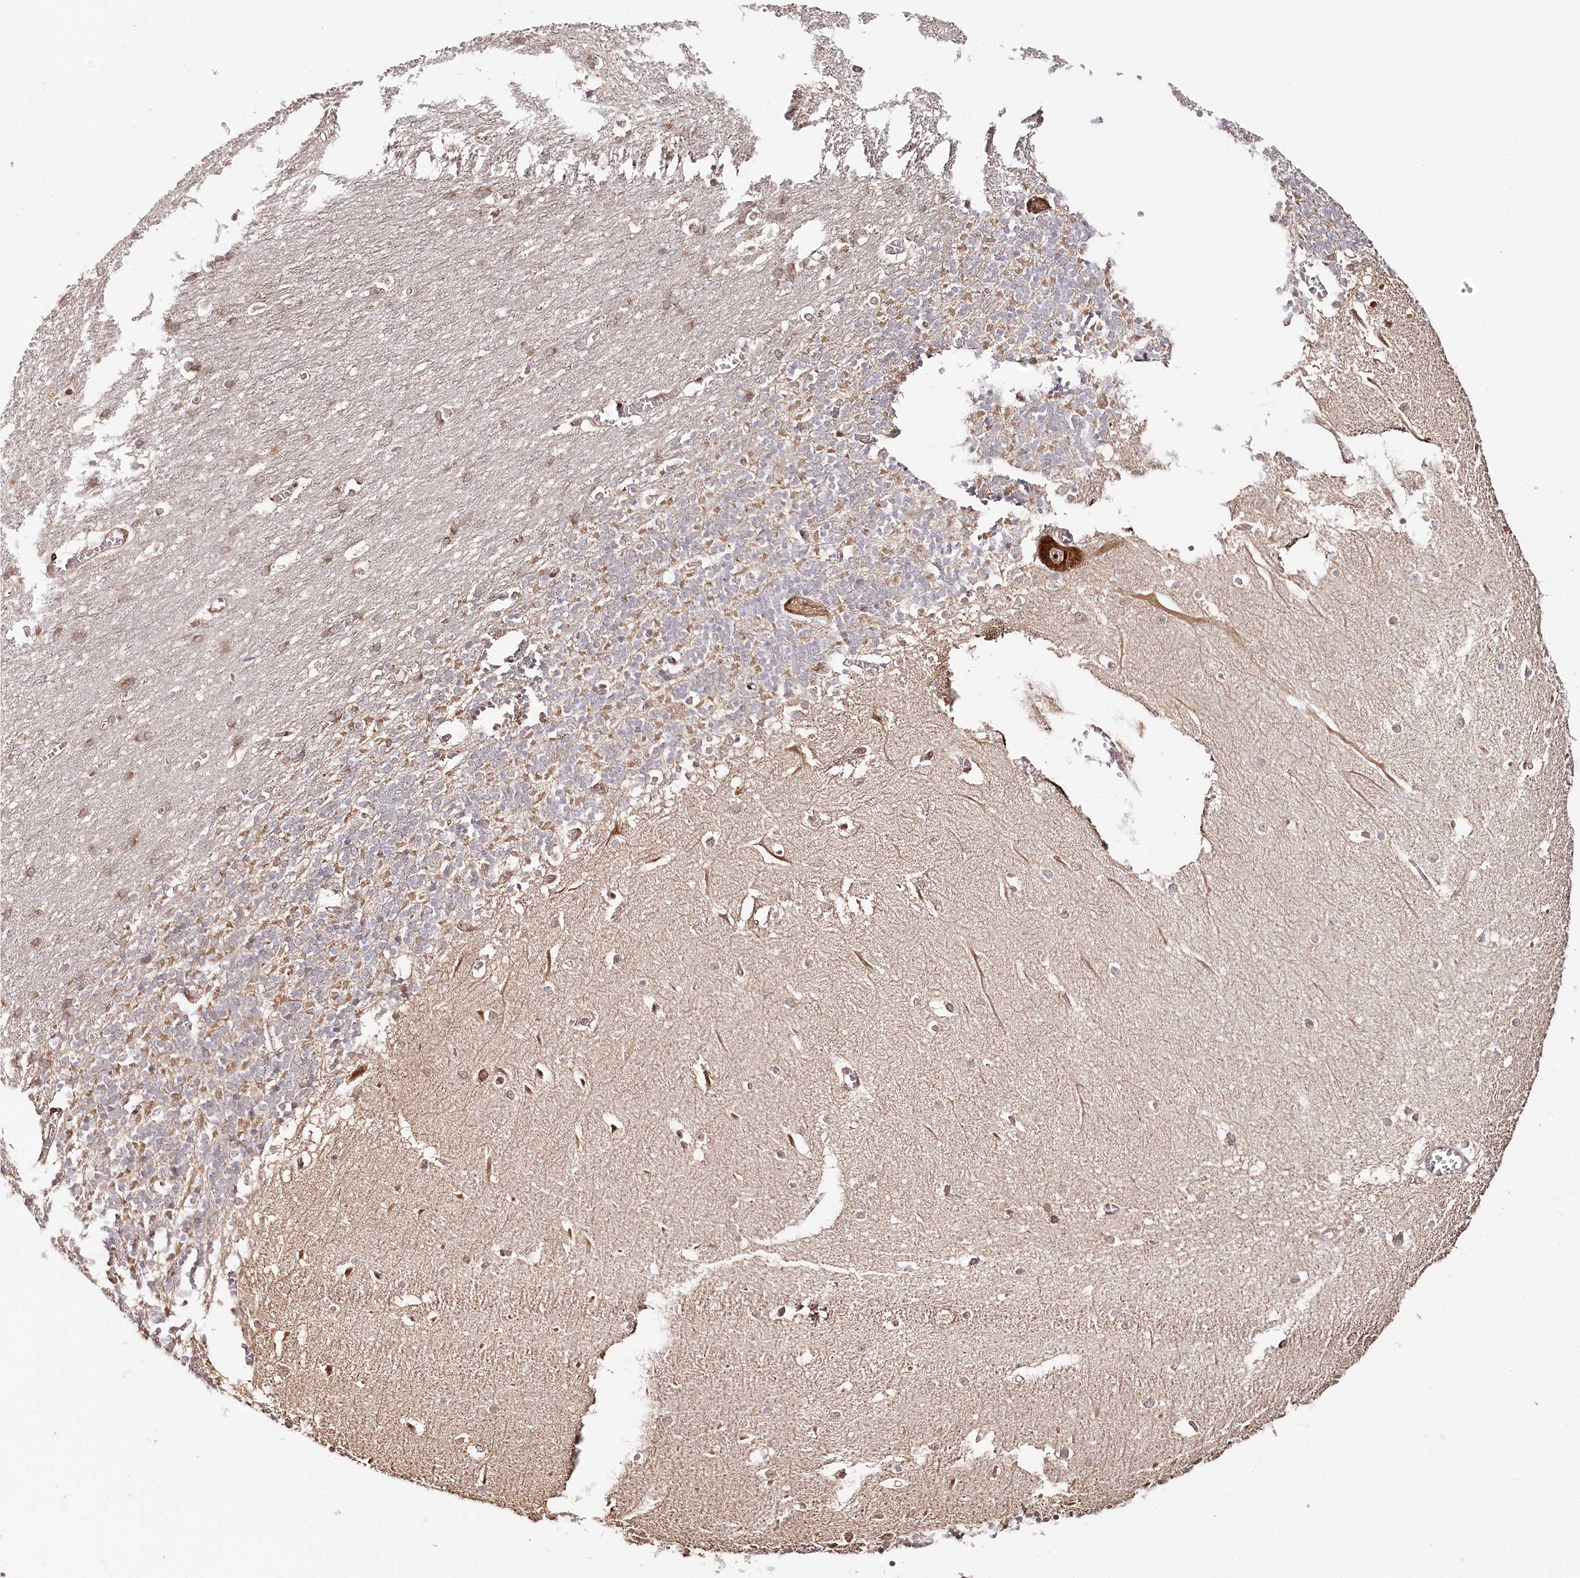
{"staining": {"intensity": "moderate", "quantity": "<25%", "location": "cytoplasmic/membranous"}, "tissue": "cerebellum", "cell_type": "Cells in granular layer", "image_type": "normal", "snomed": [{"axis": "morphology", "description": "Normal tissue, NOS"}, {"axis": "topography", "description": "Cerebellum"}], "caption": "Immunohistochemistry (IHC) photomicrograph of unremarkable cerebellum: human cerebellum stained using immunohistochemistry (IHC) displays low levels of moderate protein expression localized specifically in the cytoplasmic/membranous of cells in granular layer, appearing as a cytoplasmic/membranous brown color.", "gene": "OTUD4", "patient": {"sex": "male", "age": 37}}